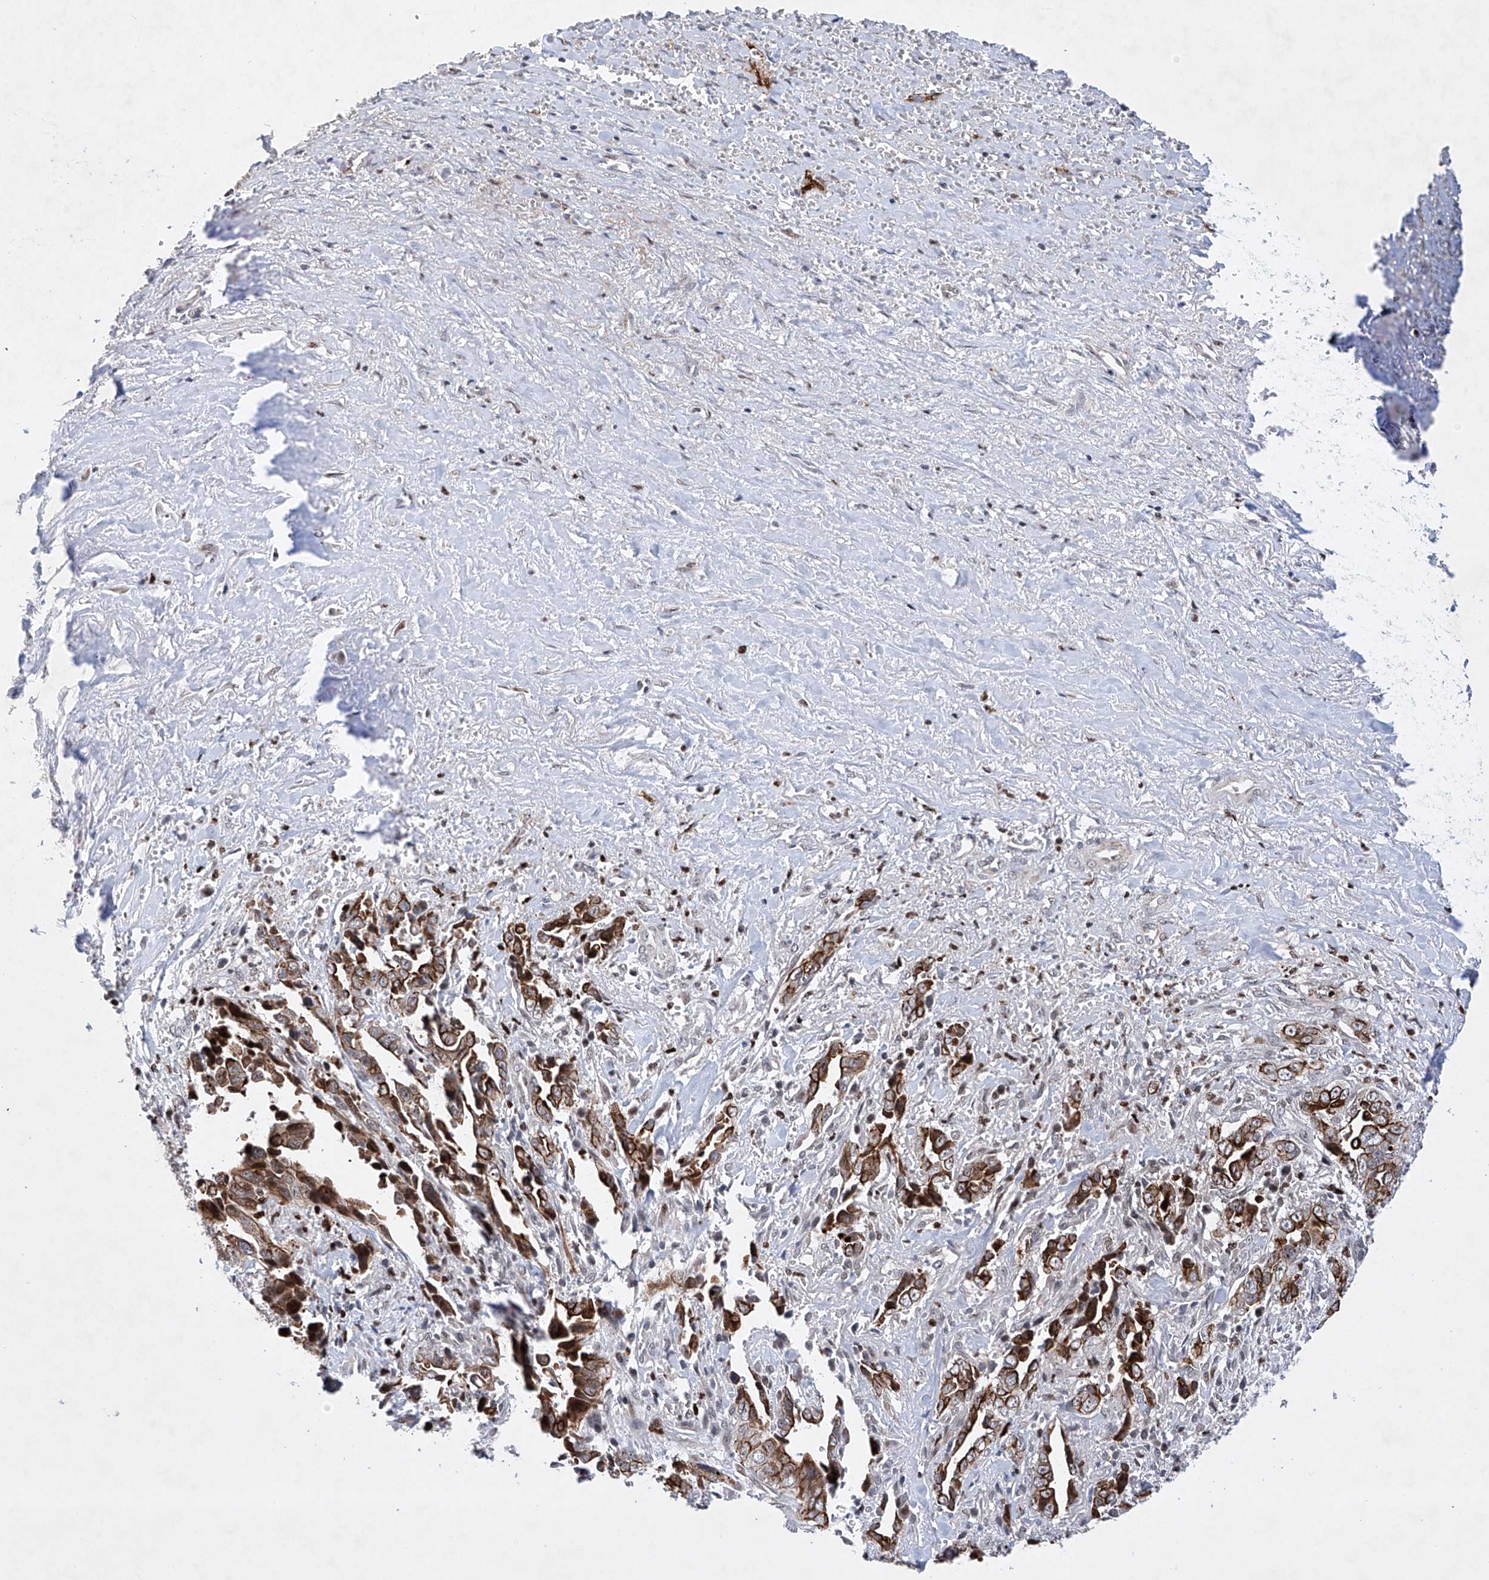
{"staining": {"intensity": "strong", "quantity": ">75%", "location": "cytoplasmic/membranous"}, "tissue": "liver cancer", "cell_type": "Tumor cells", "image_type": "cancer", "snomed": [{"axis": "morphology", "description": "Cholangiocarcinoma"}, {"axis": "topography", "description": "Liver"}], "caption": "DAB (3,3'-diaminobenzidine) immunohistochemical staining of human liver cancer displays strong cytoplasmic/membranous protein staining in about >75% of tumor cells. (Brightfield microscopy of DAB IHC at high magnification).", "gene": "AFG1L", "patient": {"sex": "female", "age": 79}}